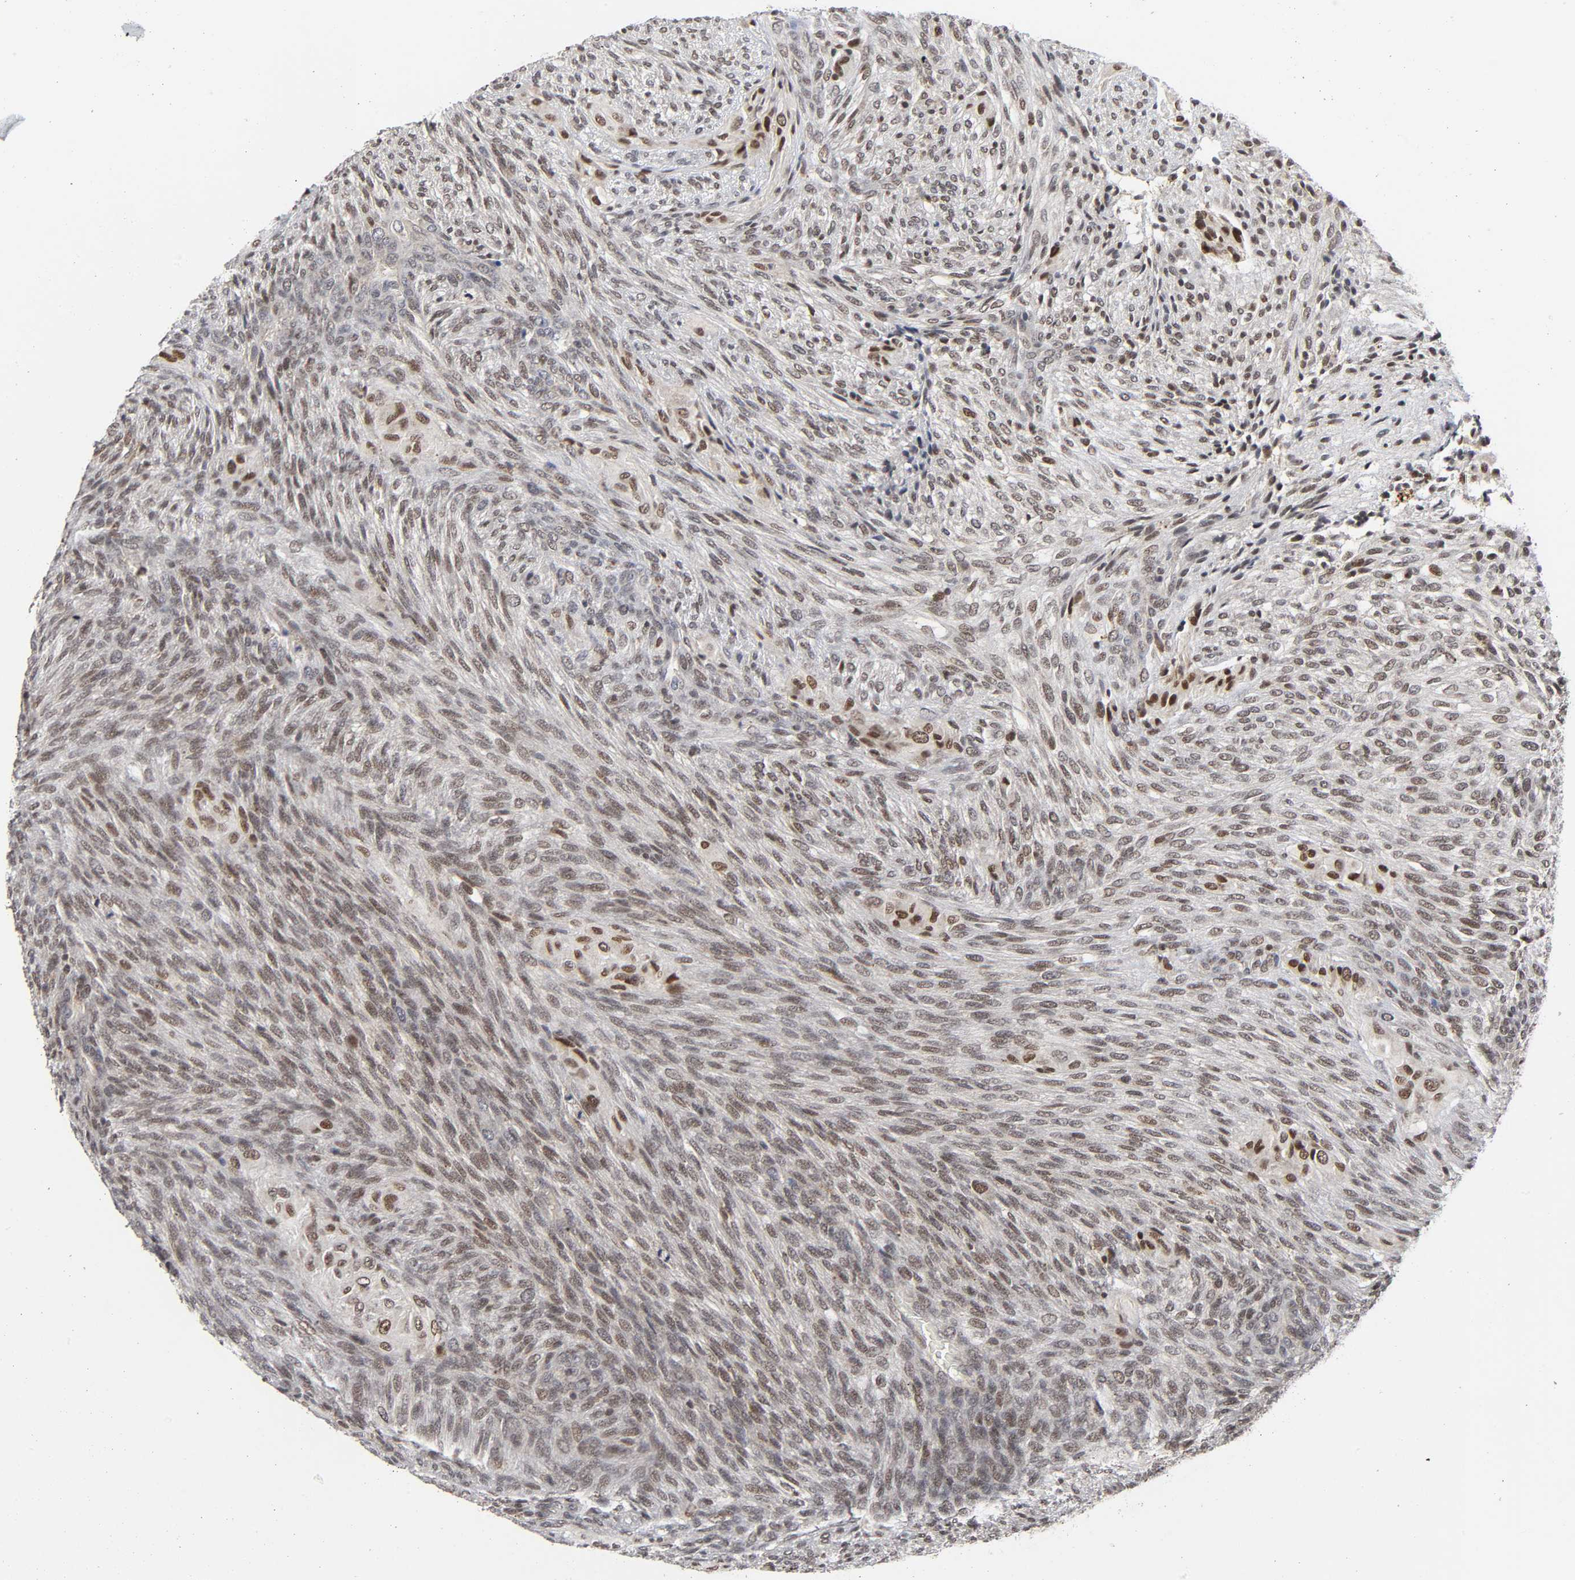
{"staining": {"intensity": "weak", "quantity": ">75%", "location": "cytoplasmic/membranous,nuclear"}, "tissue": "glioma", "cell_type": "Tumor cells", "image_type": "cancer", "snomed": [{"axis": "morphology", "description": "Glioma, malignant, High grade"}, {"axis": "topography", "description": "Cerebral cortex"}], "caption": "Immunohistochemical staining of human malignant glioma (high-grade) shows weak cytoplasmic/membranous and nuclear protein expression in approximately >75% of tumor cells. The staining was performed using DAB to visualize the protein expression in brown, while the nuclei were stained in blue with hematoxylin (Magnification: 20x).", "gene": "KAT2B", "patient": {"sex": "female", "age": 55}}